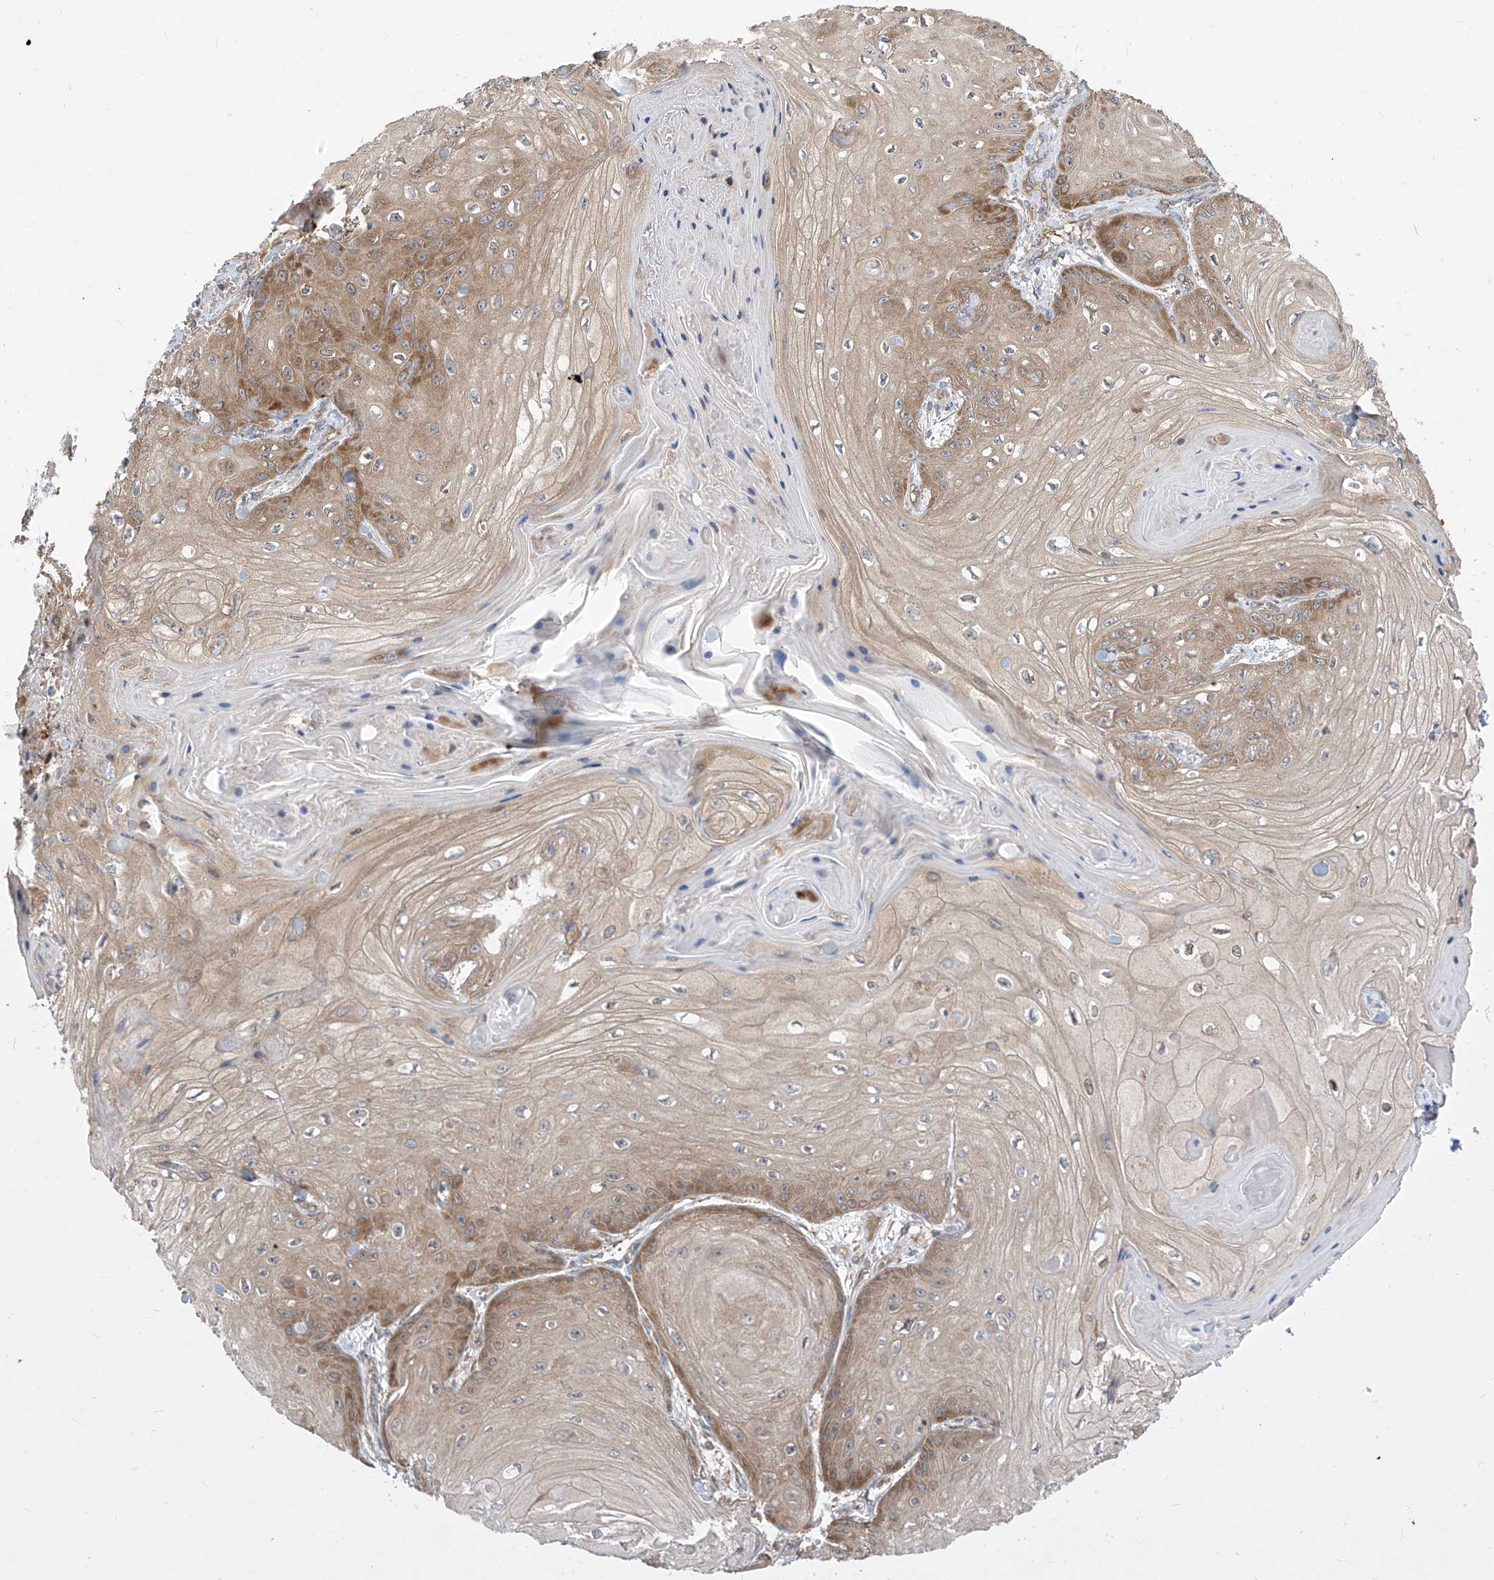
{"staining": {"intensity": "moderate", "quantity": "25%-75%", "location": "cytoplasmic/membranous"}, "tissue": "skin cancer", "cell_type": "Tumor cells", "image_type": "cancer", "snomed": [{"axis": "morphology", "description": "Squamous cell carcinoma, NOS"}, {"axis": "topography", "description": "Skin"}], "caption": "Immunohistochemistry of human skin squamous cell carcinoma reveals medium levels of moderate cytoplasmic/membranous positivity in approximately 25%-75% of tumor cells.", "gene": "EIF3M", "patient": {"sex": "male", "age": 74}}